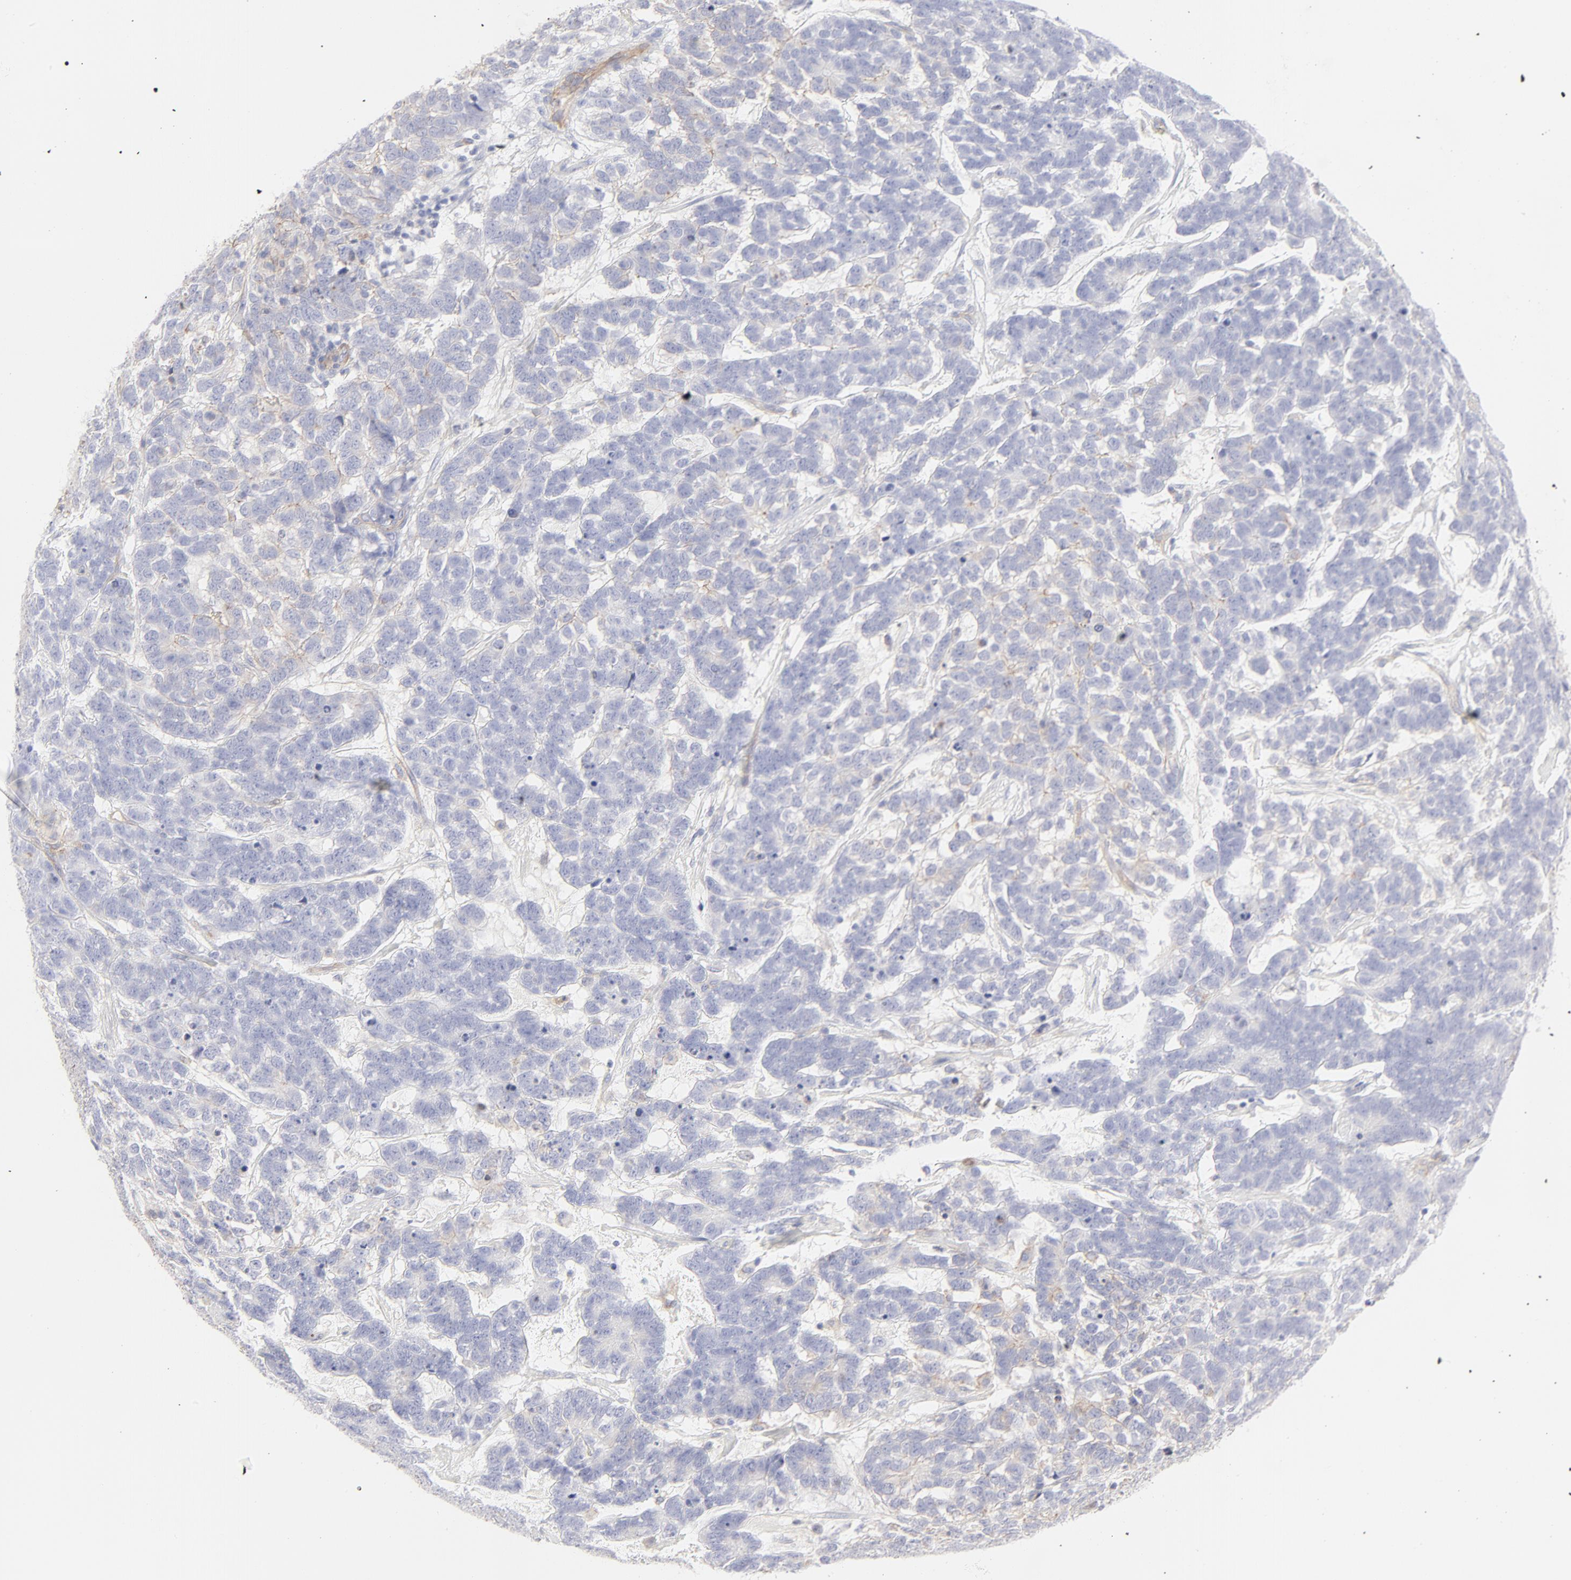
{"staining": {"intensity": "negative", "quantity": "none", "location": "none"}, "tissue": "testis cancer", "cell_type": "Tumor cells", "image_type": "cancer", "snomed": [{"axis": "morphology", "description": "Carcinoma, Embryonal, NOS"}, {"axis": "topography", "description": "Testis"}], "caption": "DAB immunohistochemical staining of embryonal carcinoma (testis) exhibits no significant expression in tumor cells. The staining is performed using DAB (3,3'-diaminobenzidine) brown chromogen with nuclei counter-stained in using hematoxylin.", "gene": "ITGA5", "patient": {"sex": "male", "age": 26}}